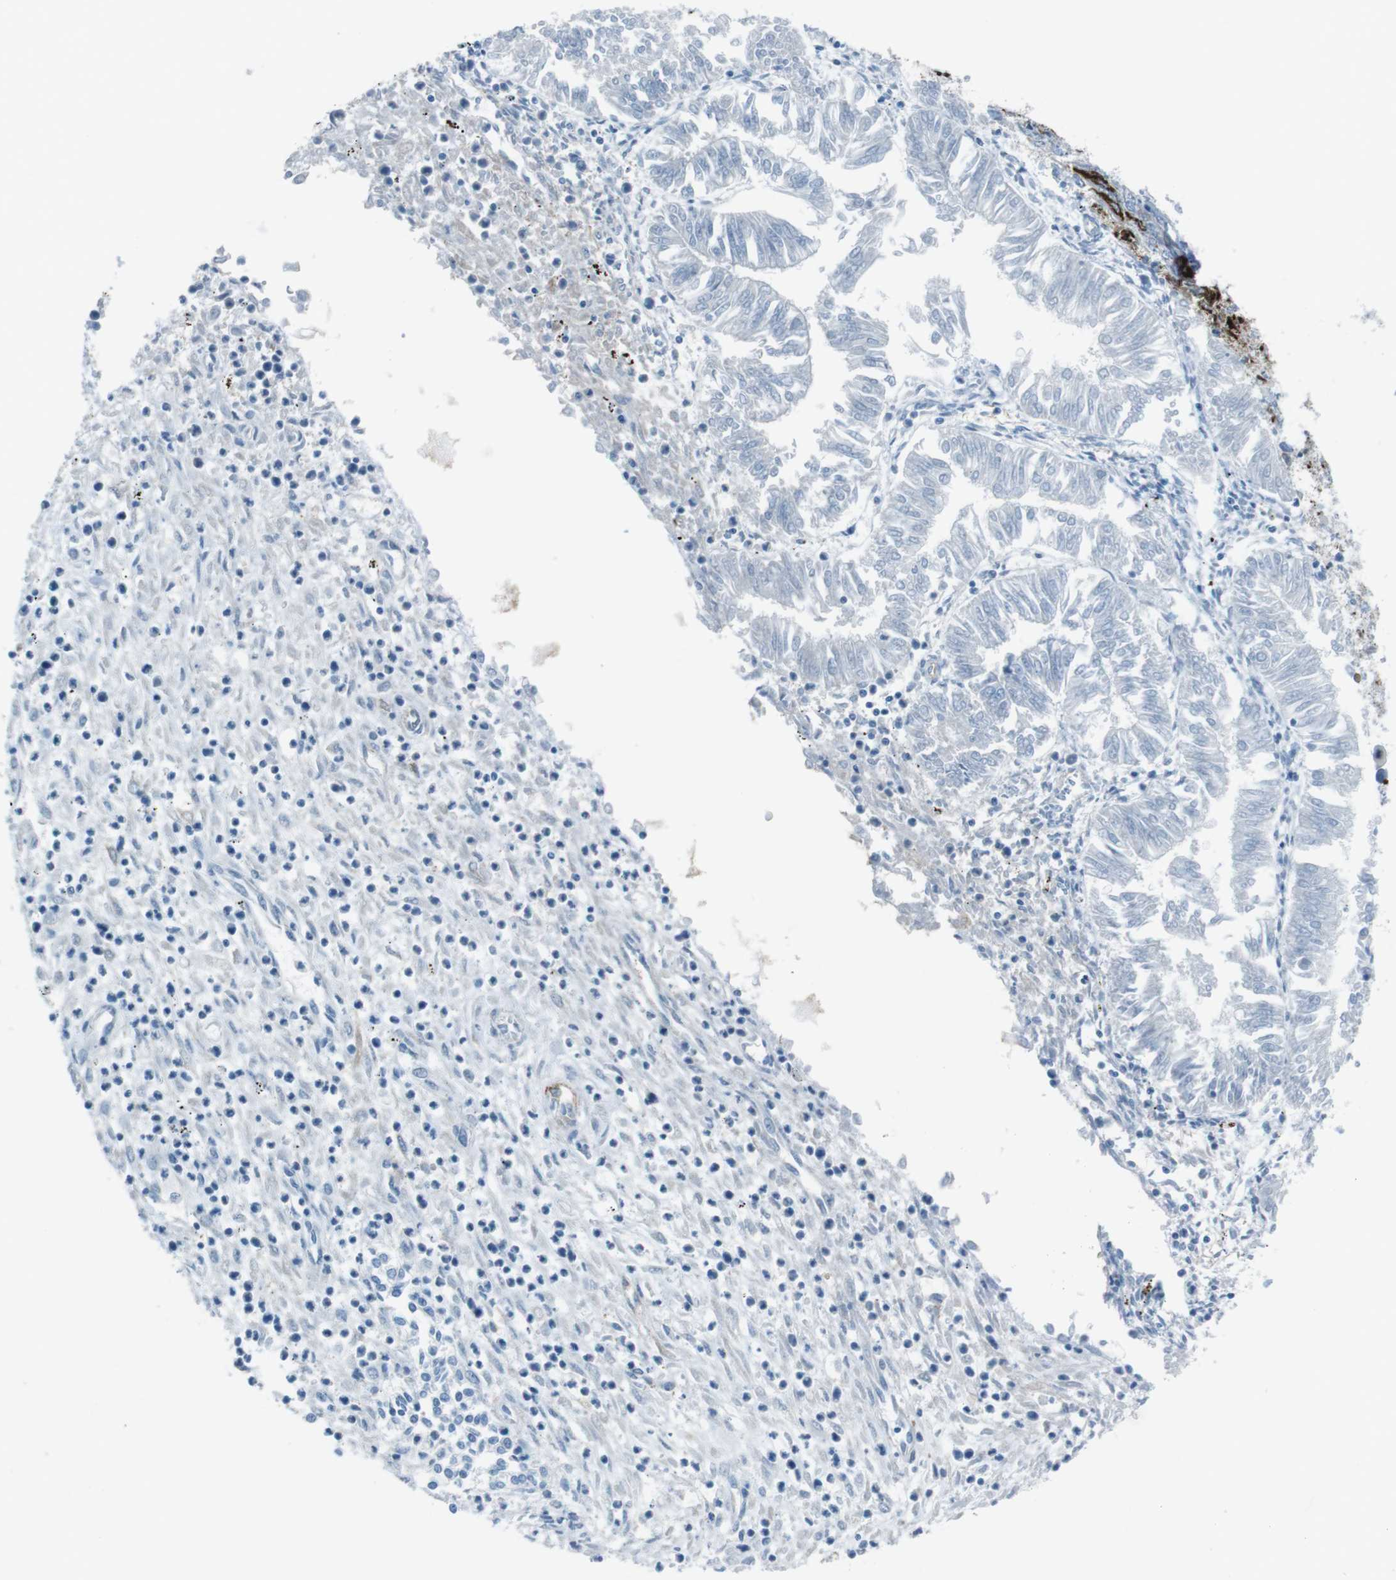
{"staining": {"intensity": "negative", "quantity": "none", "location": "none"}, "tissue": "endometrial cancer", "cell_type": "Tumor cells", "image_type": "cancer", "snomed": [{"axis": "morphology", "description": "Adenocarcinoma, NOS"}, {"axis": "topography", "description": "Endometrium"}], "caption": "DAB immunohistochemical staining of adenocarcinoma (endometrial) reveals no significant expression in tumor cells. Brightfield microscopy of IHC stained with DAB (3,3'-diaminobenzidine) (brown) and hematoxylin (blue), captured at high magnification.", "gene": "TUBB2A", "patient": {"sex": "female", "age": 53}}